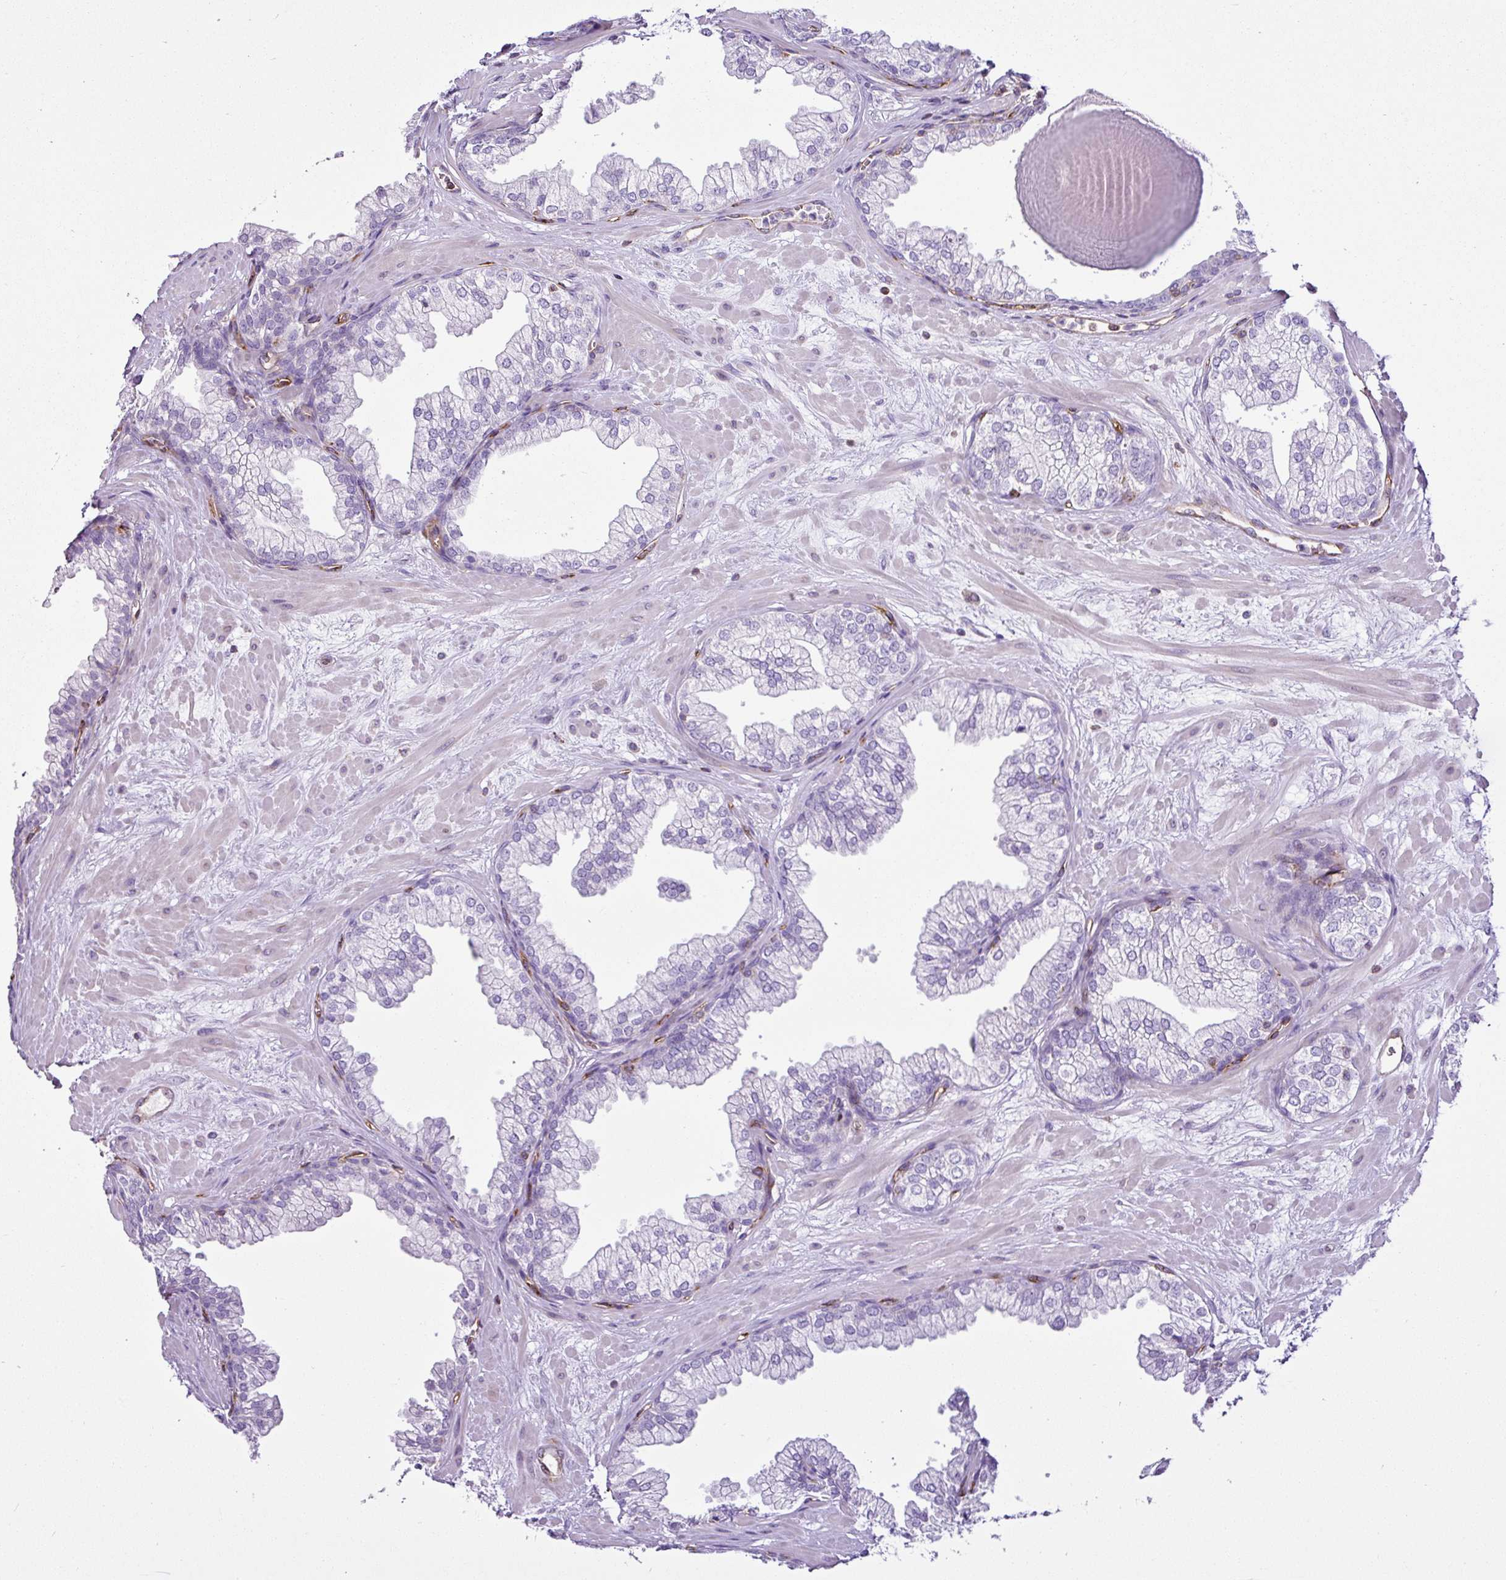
{"staining": {"intensity": "negative", "quantity": "none", "location": "none"}, "tissue": "prostate", "cell_type": "Glandular cells", "image_type": "normal", "snomed": [{"axis": "morphology", "description": "Normal tissue, NOS"}, {"axis": "topography", "description": "Prostate"}, {"axis": "topography", "description": "Peripheral nerve tissue"}], "caption": "Prostate stained for a protein using IHC exhibits no positivity glandular cells.", "gene": "EME2", "patient": {"sex": "male", "age": 61}}